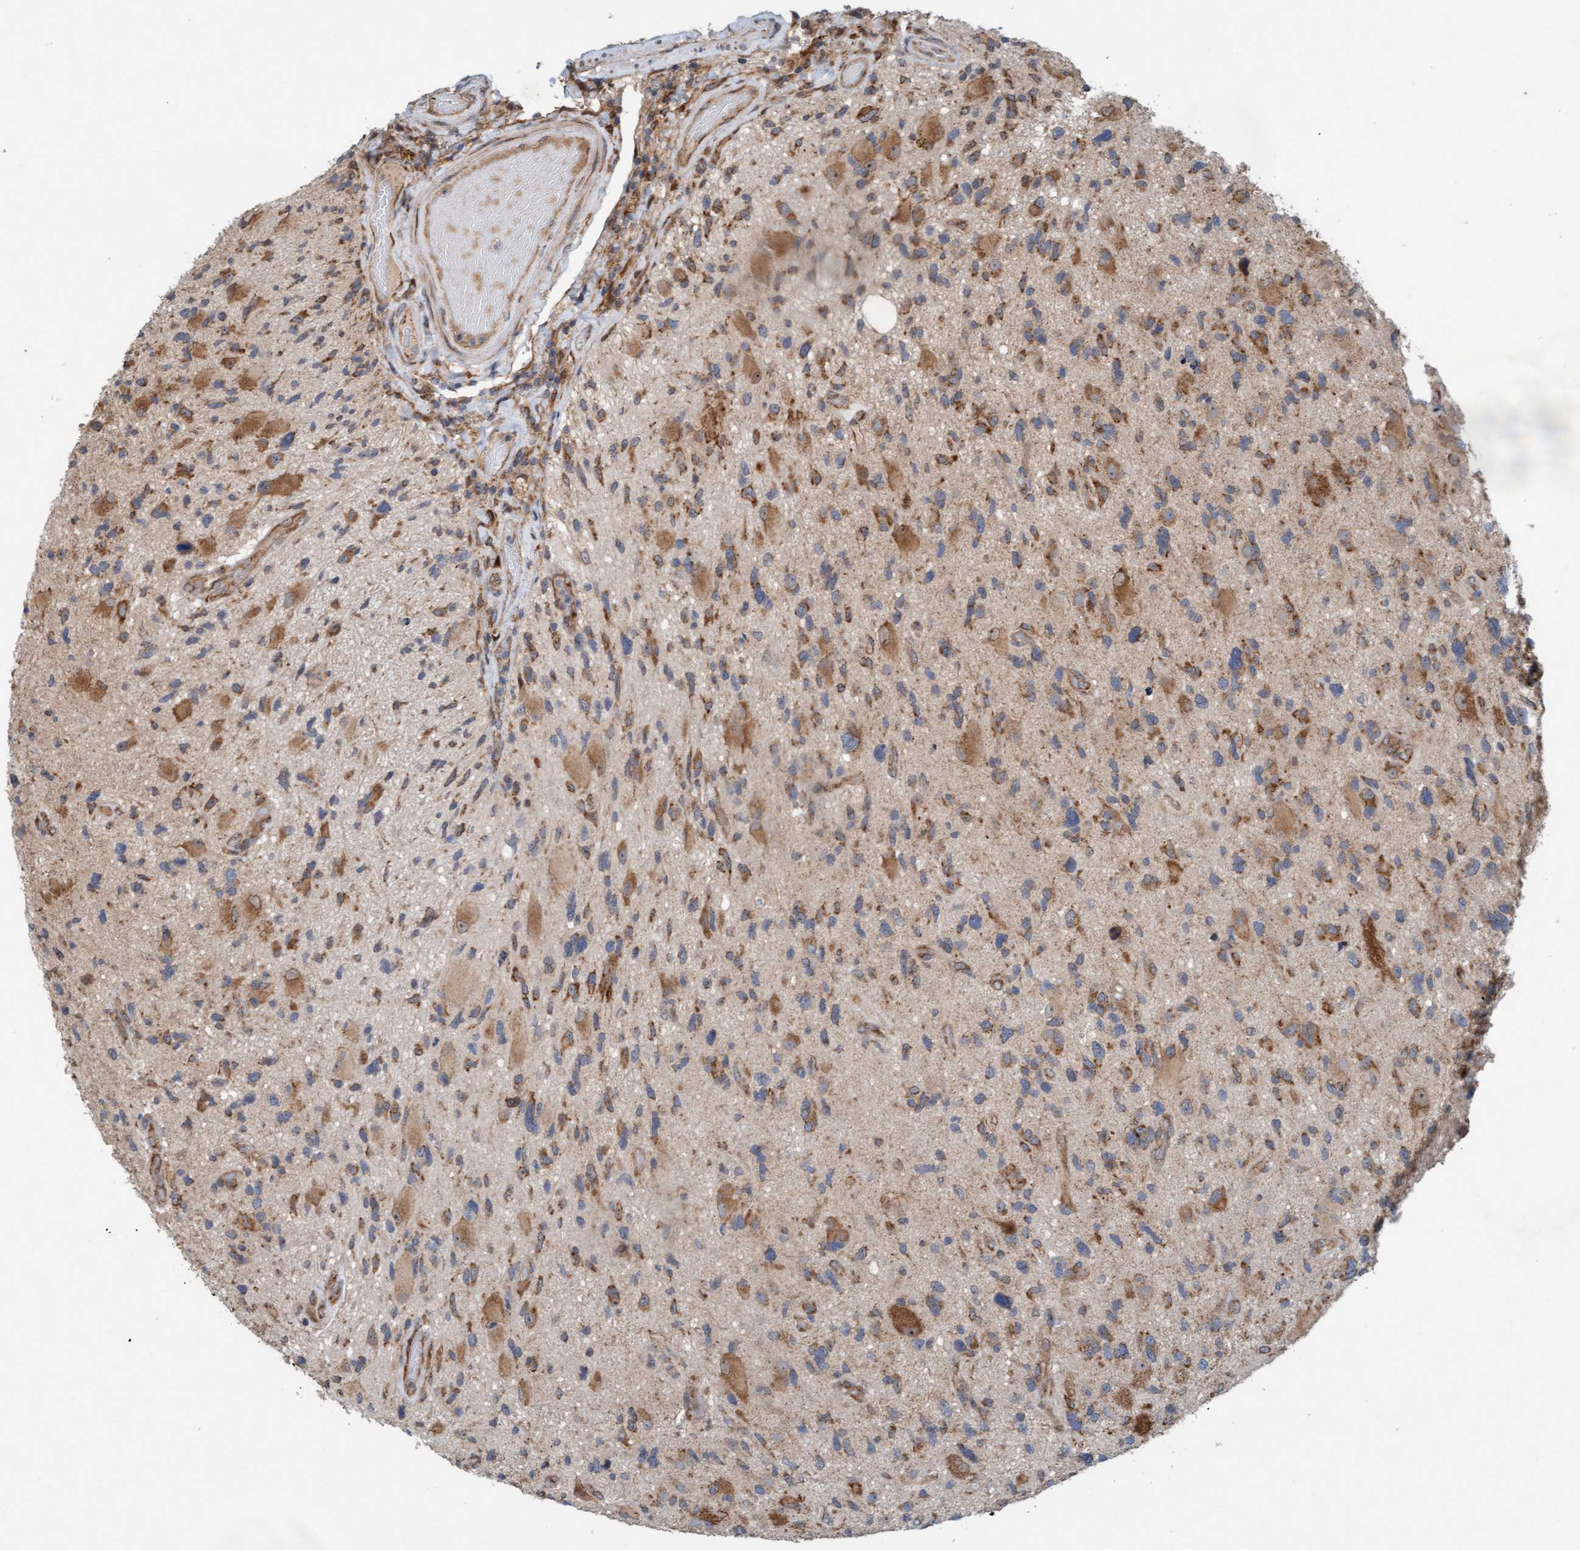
{"staining": {"intensity": "moderate", "quantity": "25%-75%", "location": "cytoplasmic/membranous"}, "tissue": "glioma", "cell_type": "Tumor cells", "image_type": "cancer", "snomed": [{"axis": "morphology", "description": "Glioma, malignant, High grade"}, {"axis": "topography", "description": "Brain"}], "caption": "Brown immunohistochemical staining in human glioma reveals moderate cytoplasmic/membranous staining in approximately 25%-75% of tumor cells.", "gene": "ZNF566", "patient": {"sex": "male", "age": 33}}